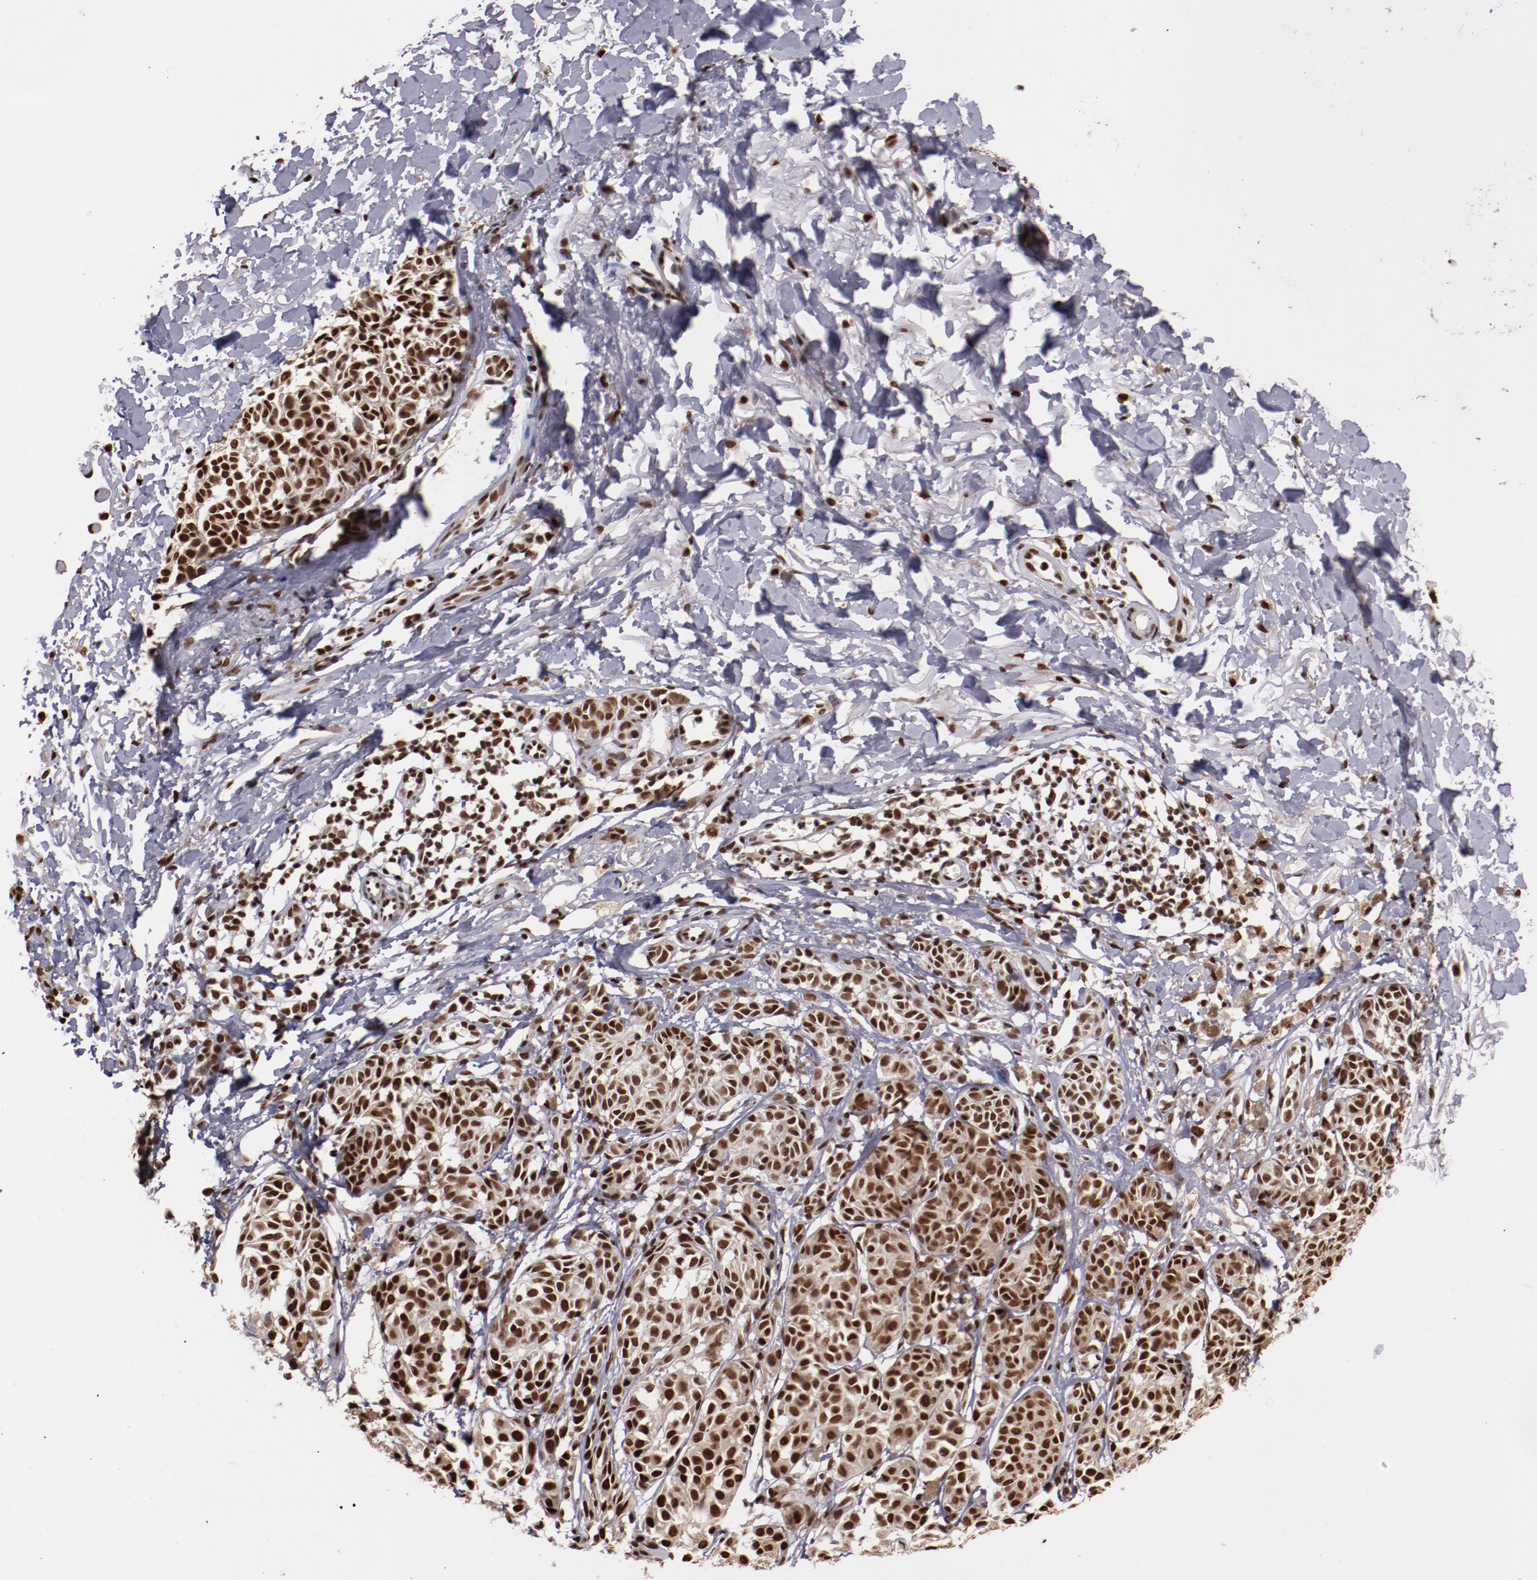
{"staining": {"intensity": "moderate", "quantity": ">75%", "location": "nuclear"}, "tissue": "melanoma", "cell_type": "Tumor cells", "image_type": "cancer", "snomed": [{"axis": "morphology", "description": "Malignant melanoma, NOS"}, {"axis": "topography", "description": "Skin"}], "caption": "Melanoma stained for a protein exhibits moderate nuclear positivity in tumor cells. Using DAB (brown) and hematoxylin (blue) stains, captured at high magnification using brightfield microscopy.", "gene": "STAG2", "patient": {"sex": "male", "age": 76}}